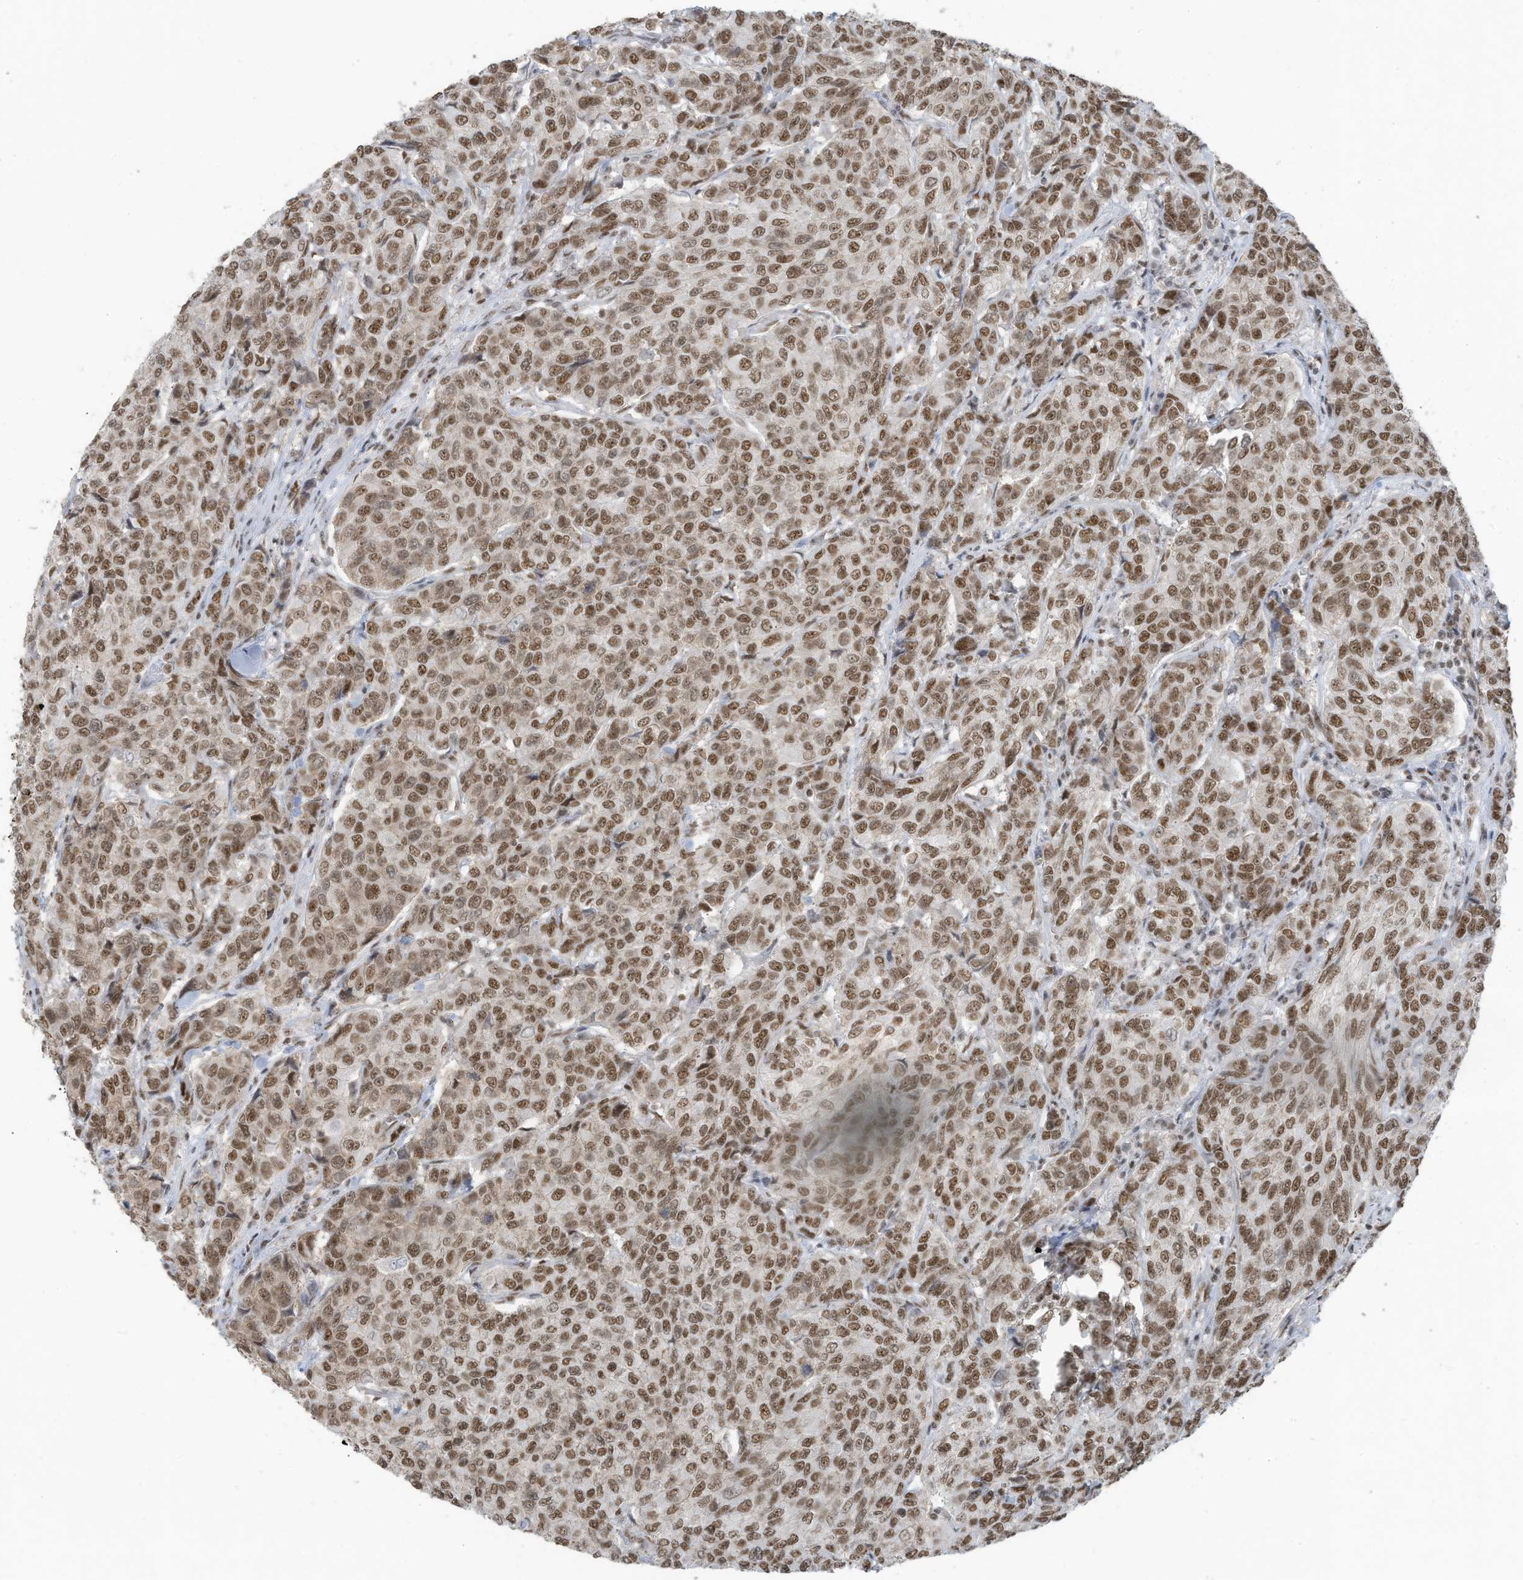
{"staining": {"intensity": "moderate", "quantity": ">75%", "location": "nuclear"}, "tissue": "breast cancer", "cell_type": "Tumor cells", "image_type": "cancer", "snomed": [{"axis": "morphology", "description": "Duct carcinoma"}, {"axis": "topography", "description": "Breast"}], "caption": "This is an image of IHC staining of breast cancer (intraductal carcinoma), which shows moderate expression in the nuclear of tumor cells.", "gene": "DBR1", "patient": {"sex": "female", "age": 55}}